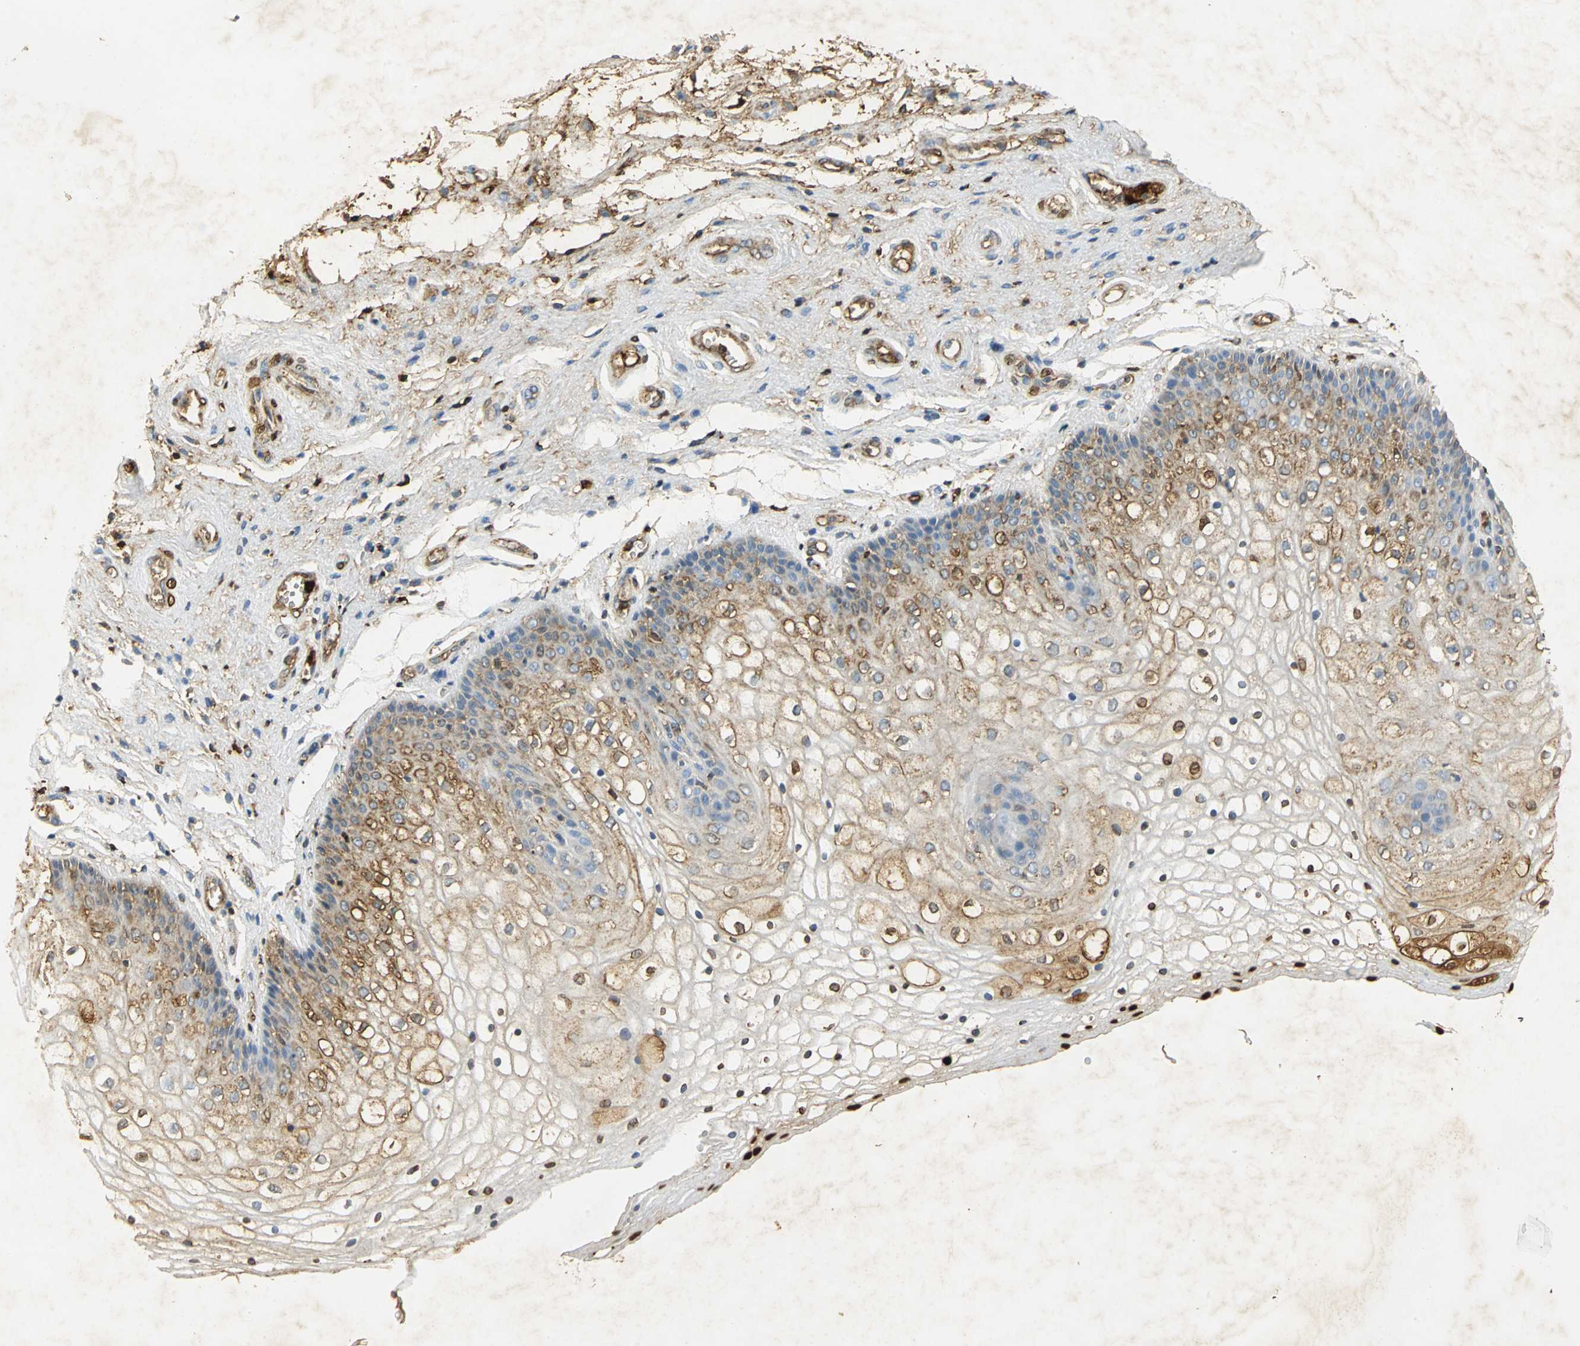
{"staining": {"intensity": "strong", "quantity": "25%-75%", "location": "cytoplasmic/membranous,nuclear"}, "tissue": "vagina", "cell_type": "Squamous epithelial cells", "image_type": "normal", "snomed": [{"axis": "morphology", "description": "Normal tissue, NOS"}, {"axis": "topography", "description": "Vagina"}], "caption": "Protein expression analysis of benign vagina shows strong cytoplasmic/membranous,nuclear staining in about 25%-75% of squamous epithelial cells. (Stains: DAB in brown, nuclei in blue, Microscopy: brightfield microscopy at high magnification).", "gene": "ANXA4", "patient": {"sex": "female", "age": 34}}